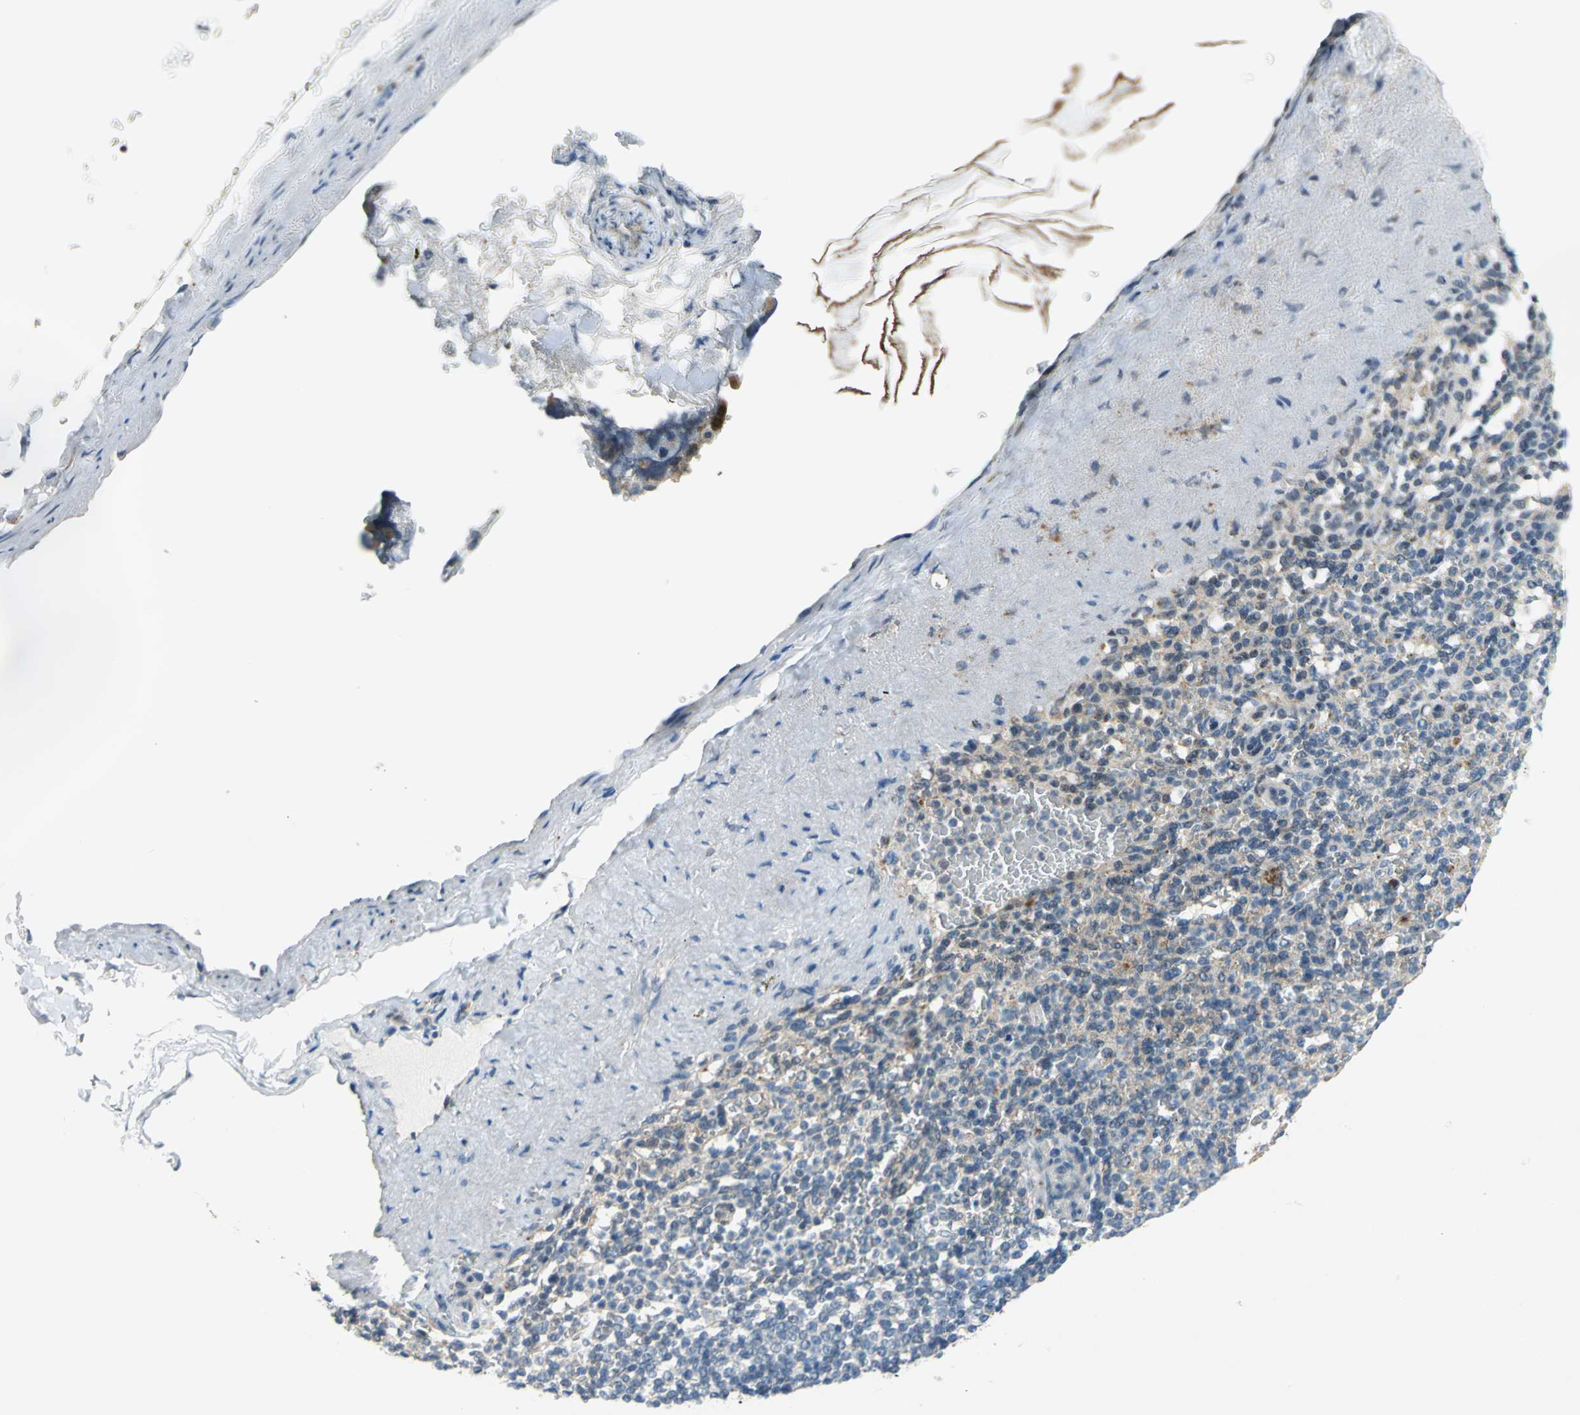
{"staining": {"intensity": "negative", "quantity": "none", "location": "none"}, "tissue": "spleen", "cell_type": "Cells in red pulp", "image_type": "normal", "snomed": [{"axis": "morphology", "description": "Normal tissue, NOS"}, {"axis": "topography", "description": "Spleen"}], "caption": "This is an immunohistochemistry histopathology image of unremarkable spleen. There is no positivity in cells in red pulp.", "gene": "PIN1", "patient": {"sex": "female", "age": 74}}